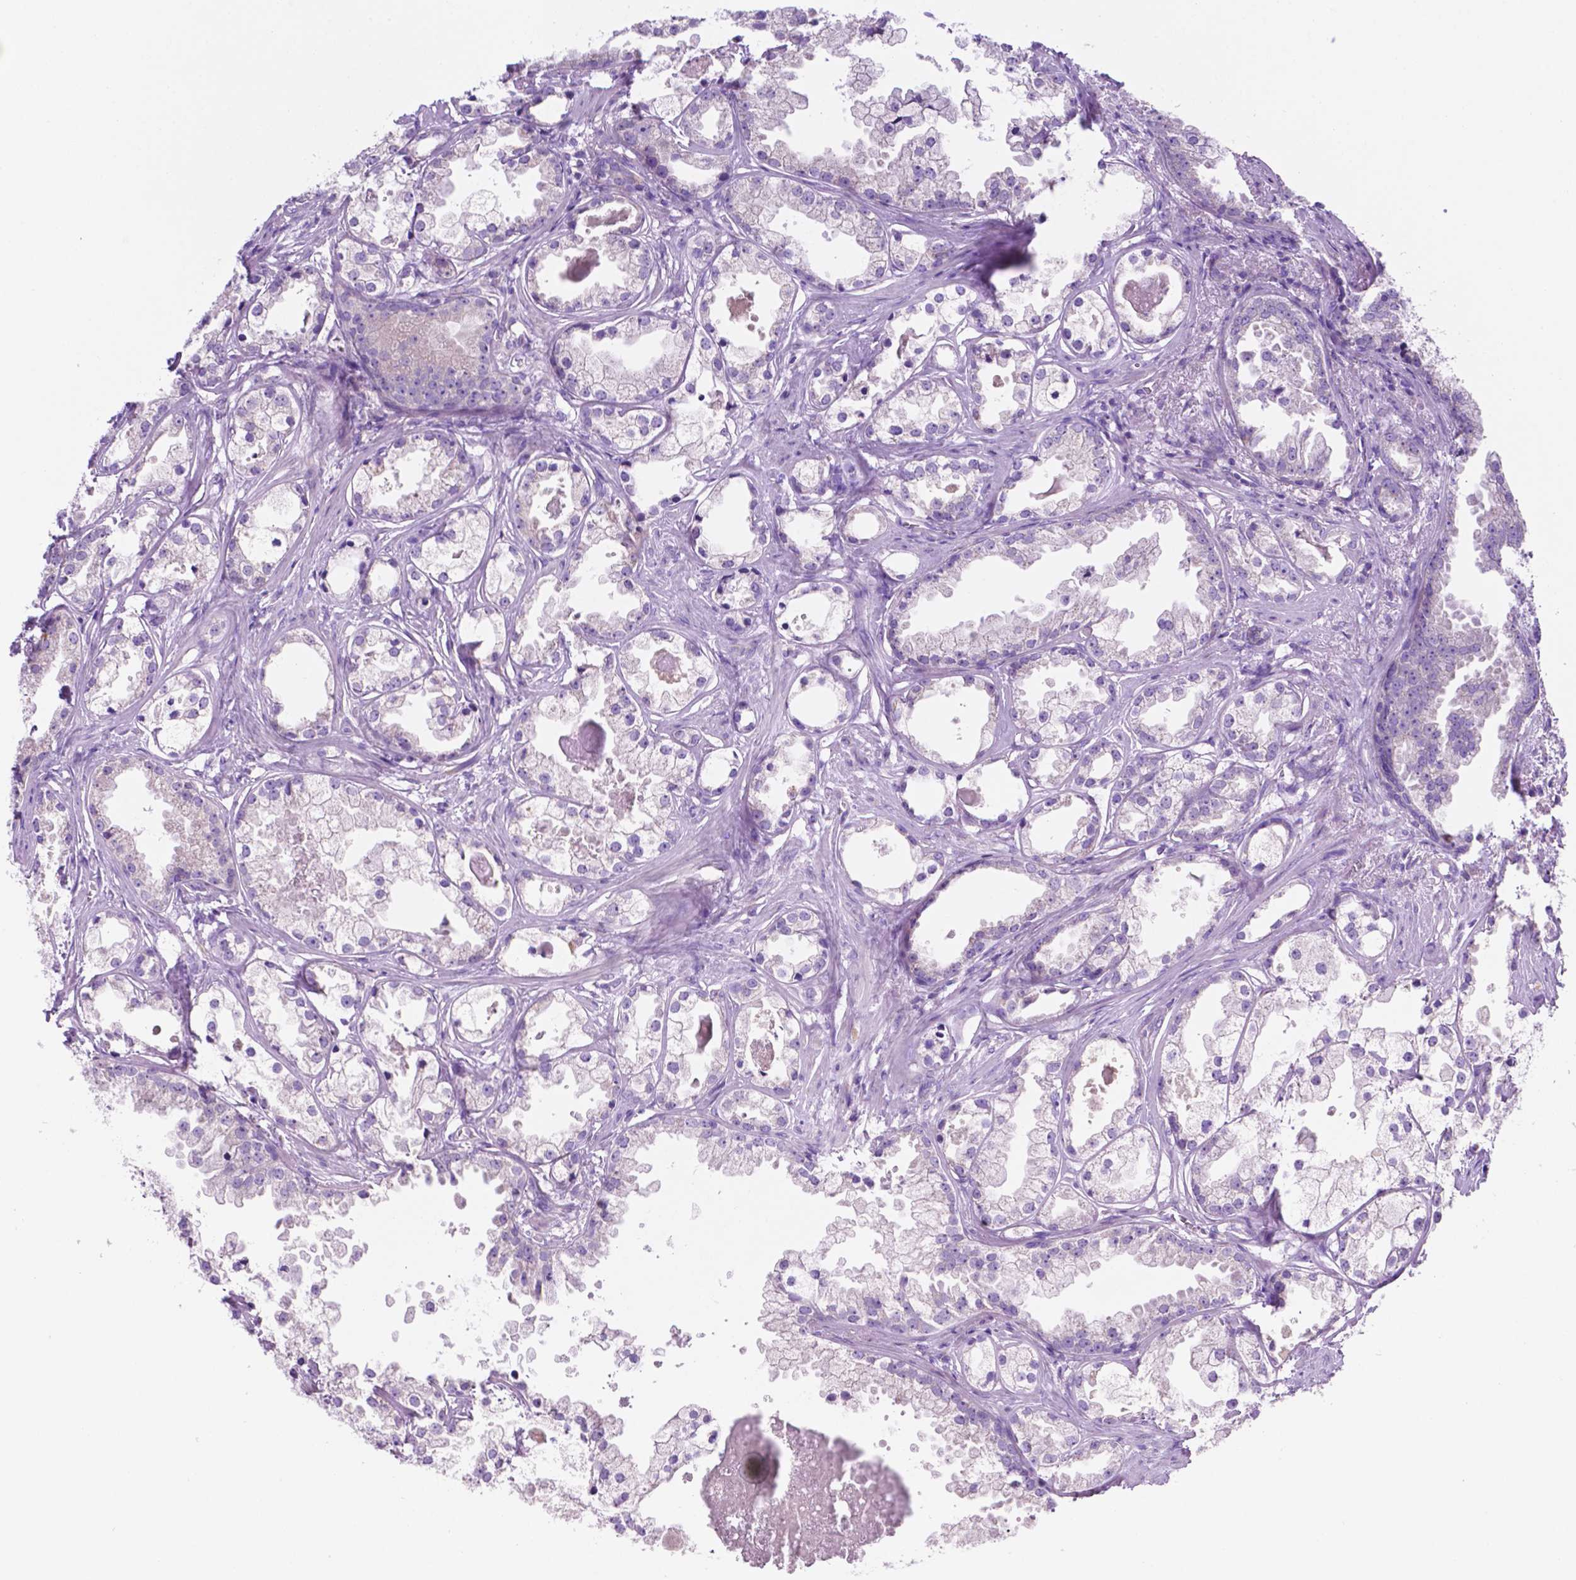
{"staining": {"intensity": "weak", "quantity": "<25%", "location": "cytoplasmic/membranous"}, "tissue": "prostate cancer", "cell_type": "Tumor cells", "image_type": "cancer", "snomed": [{"axis": "morphology", "description": "Adenocarcinoma, Low grade"}, {"axis": "topography", "description": "Prostate"}], "caption": "This image is of prostate cancer stained with immunohistochemistry to label a protein in brown with the nuclei are counter-stained blue. There is no expression in tumor cells.", "gene": "CEACAM7", "patient": {"sex": "male", "age": 65}}